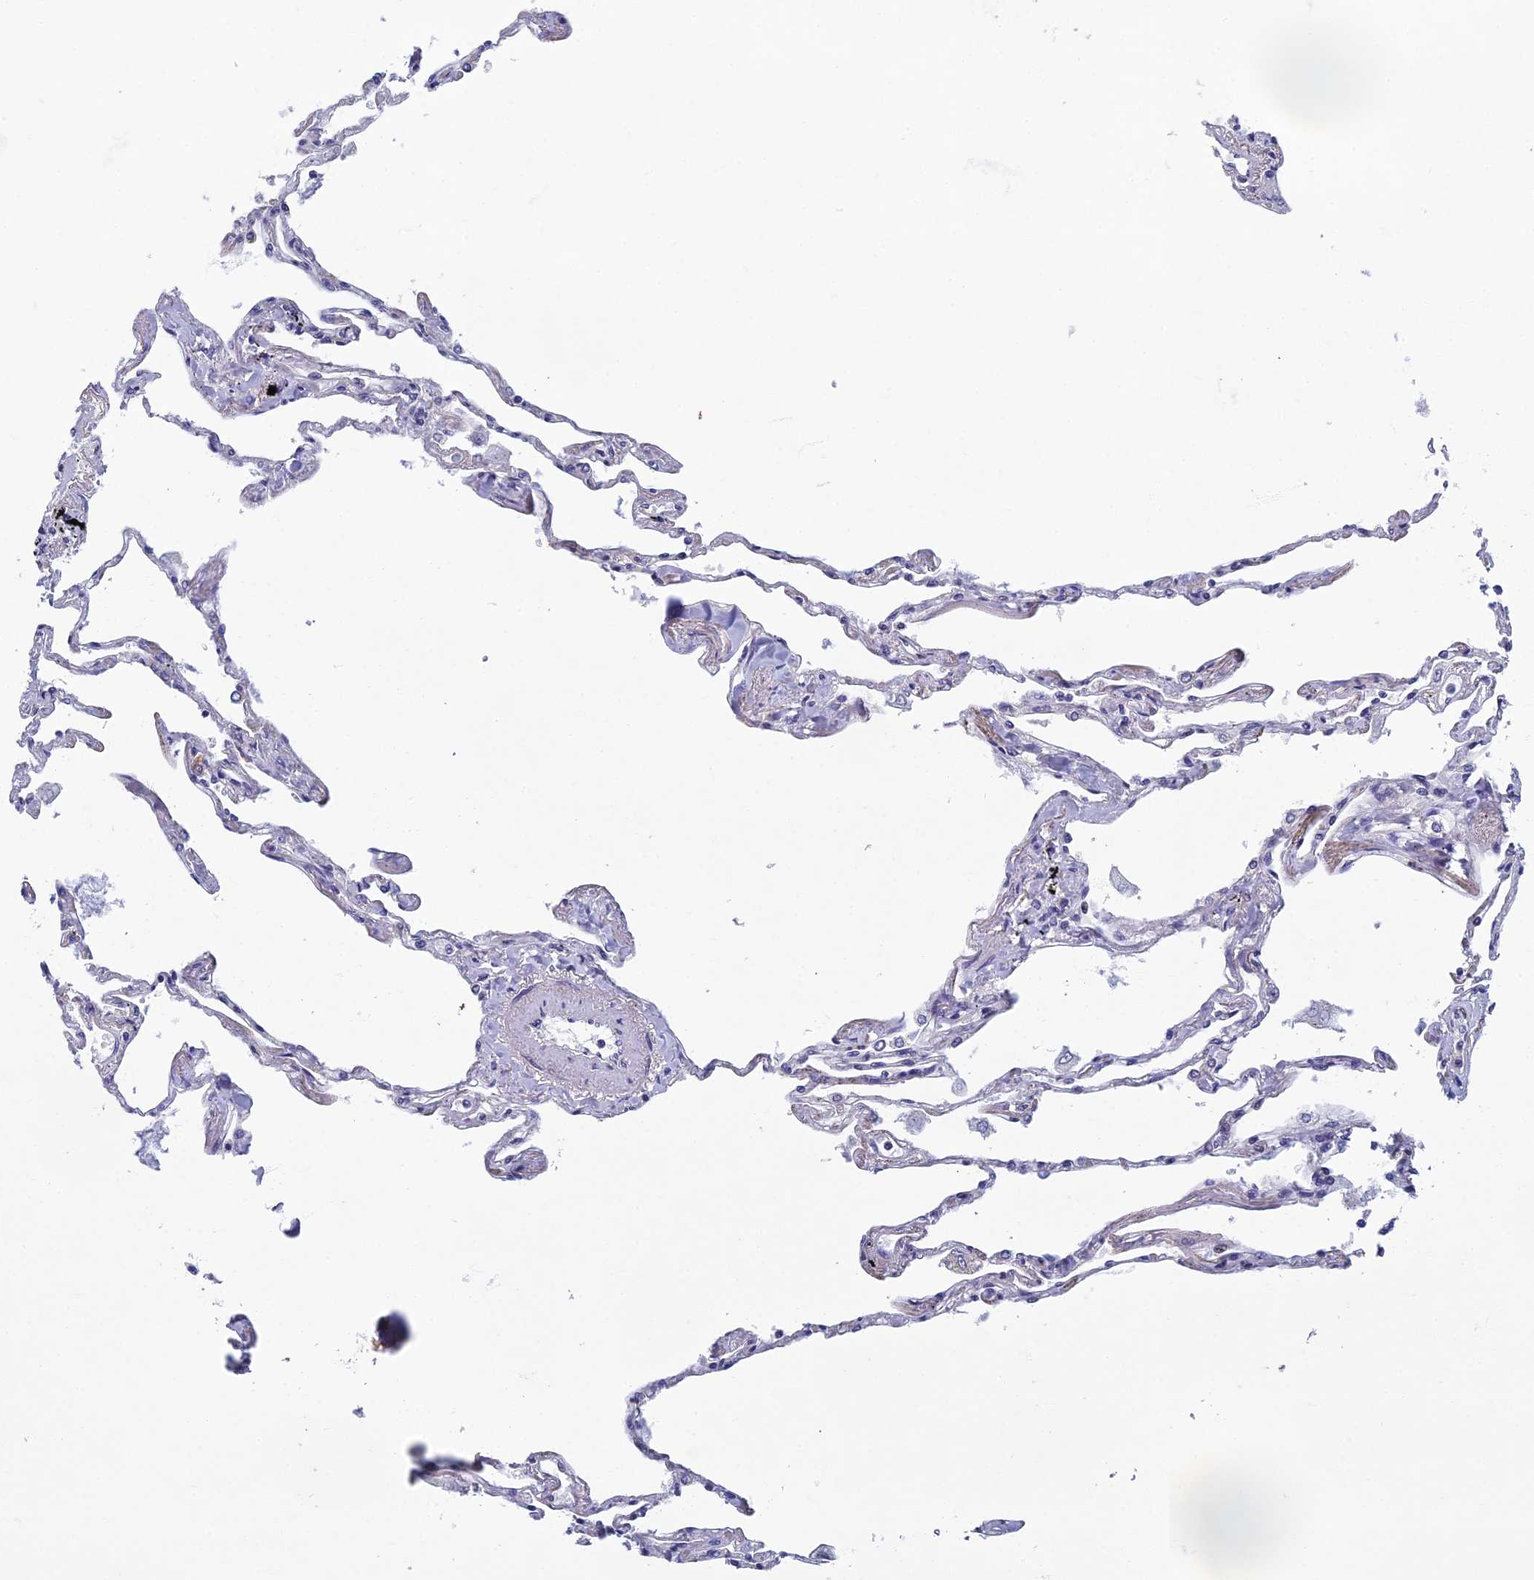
{"staining": {"intensity": "negative", "quantity": "none", "location": "none"}, "tissue": "lung", "cell_type": "Alveolar cells", "image_type": "normal", "snomed": [{"axis": "morphology", "description": "Normal tissue, NOS"}, {"axis": "topography", "description": "Lung"}], "caption": "Alveolar cells are negative for protein expression in normal human lung. (Brightfield microscopy of DAB (3,3'-diaminobenzidine) immunohistochemistry at high magnification).", "gene": "SPIN4", "patient": {"sex": "female", "age": 67}}